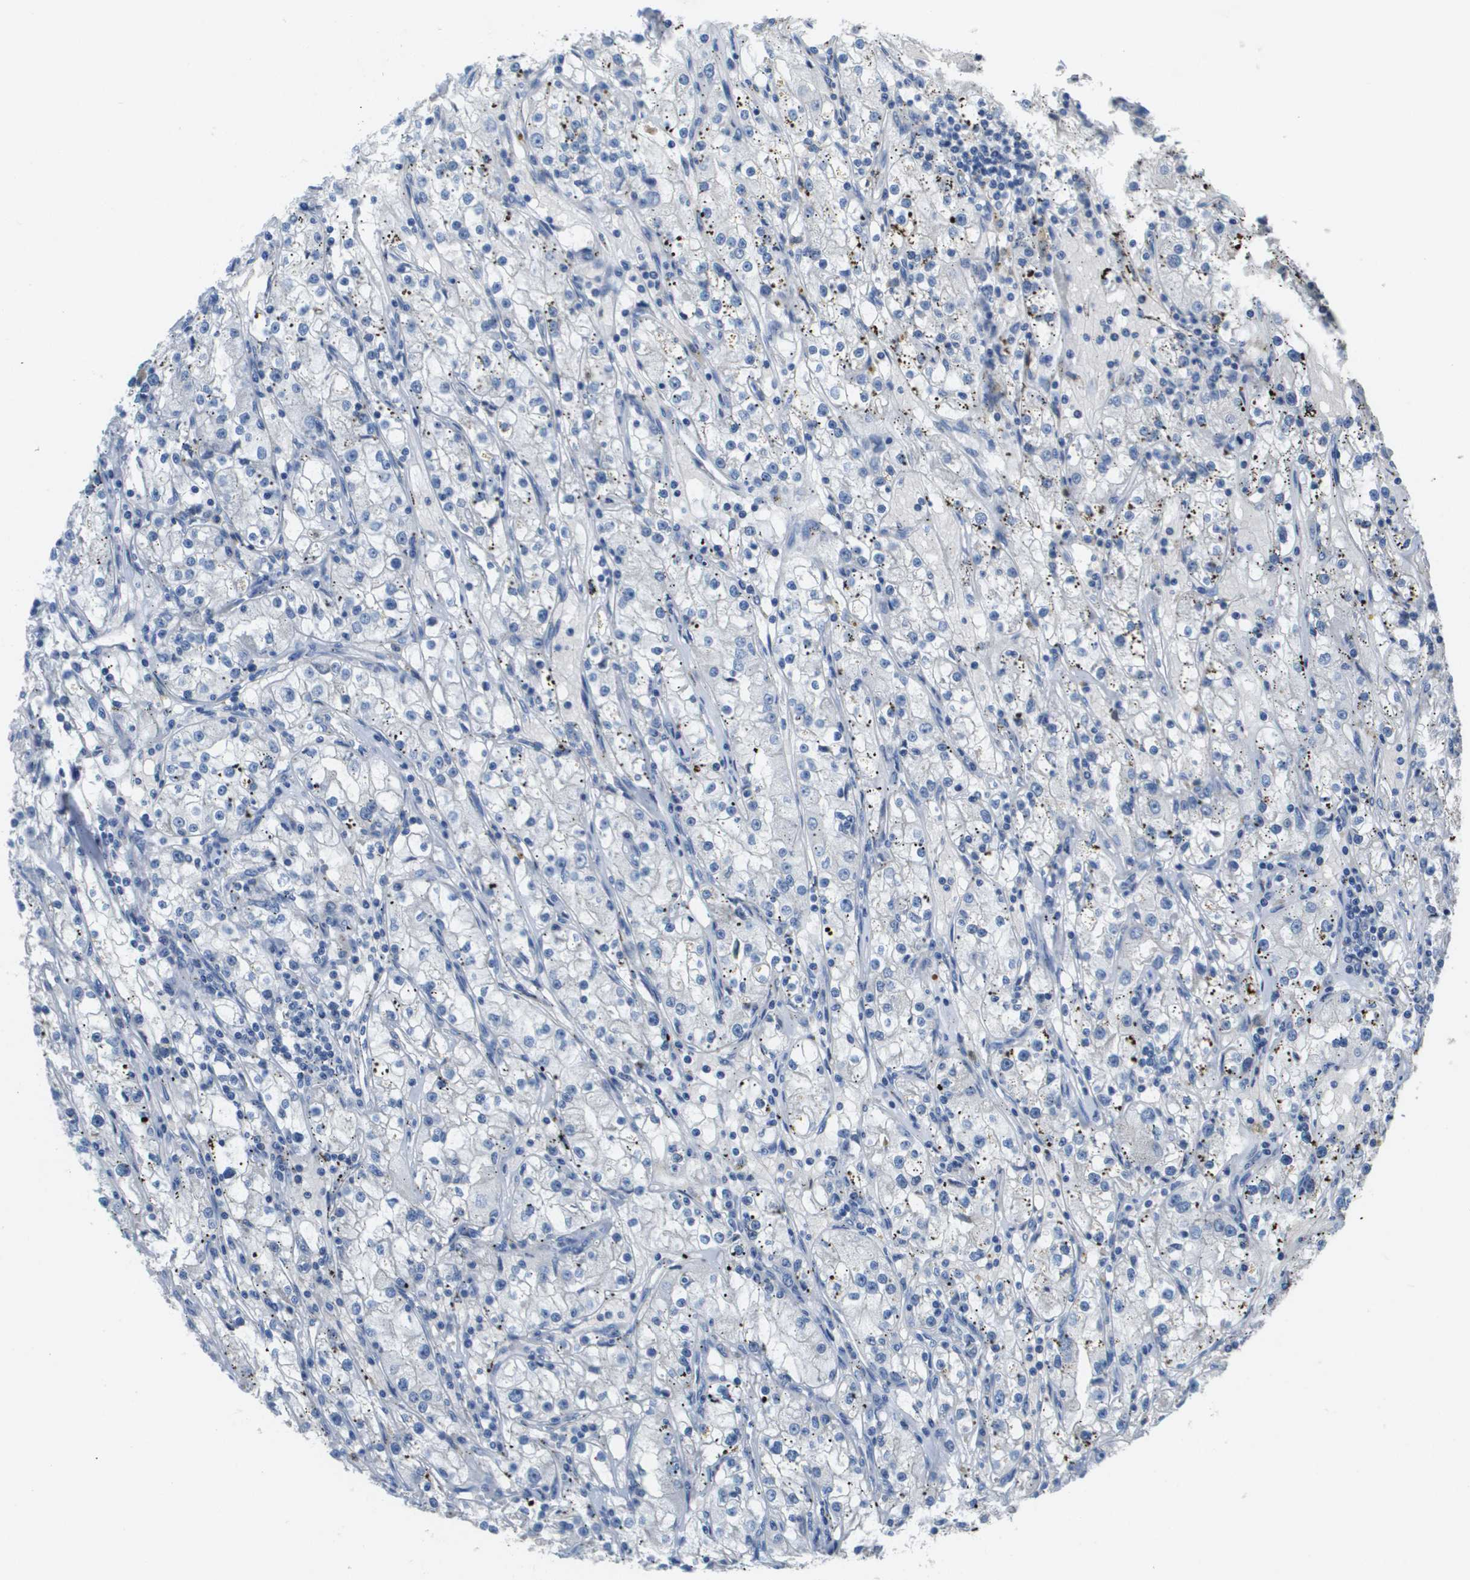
{"staining": {"intensity": "negative", "quantity": "none", "location": "none"}, "tissue": "renal cancer", "cell_type": "Tumor cells", "image_type": "cancer", "snomed": [{"axis": "morphology", "description": "Adenocarcinoma, NOS"}, {"axis": "topography", "description": "Kidney"}], "caption": "Human renal cancer (adenocarcinoma) stained for a protein using IHC displays no positivity in tumor cells.", "gene": "NCS1", "patient": {"sex": "male", "age": 56}}